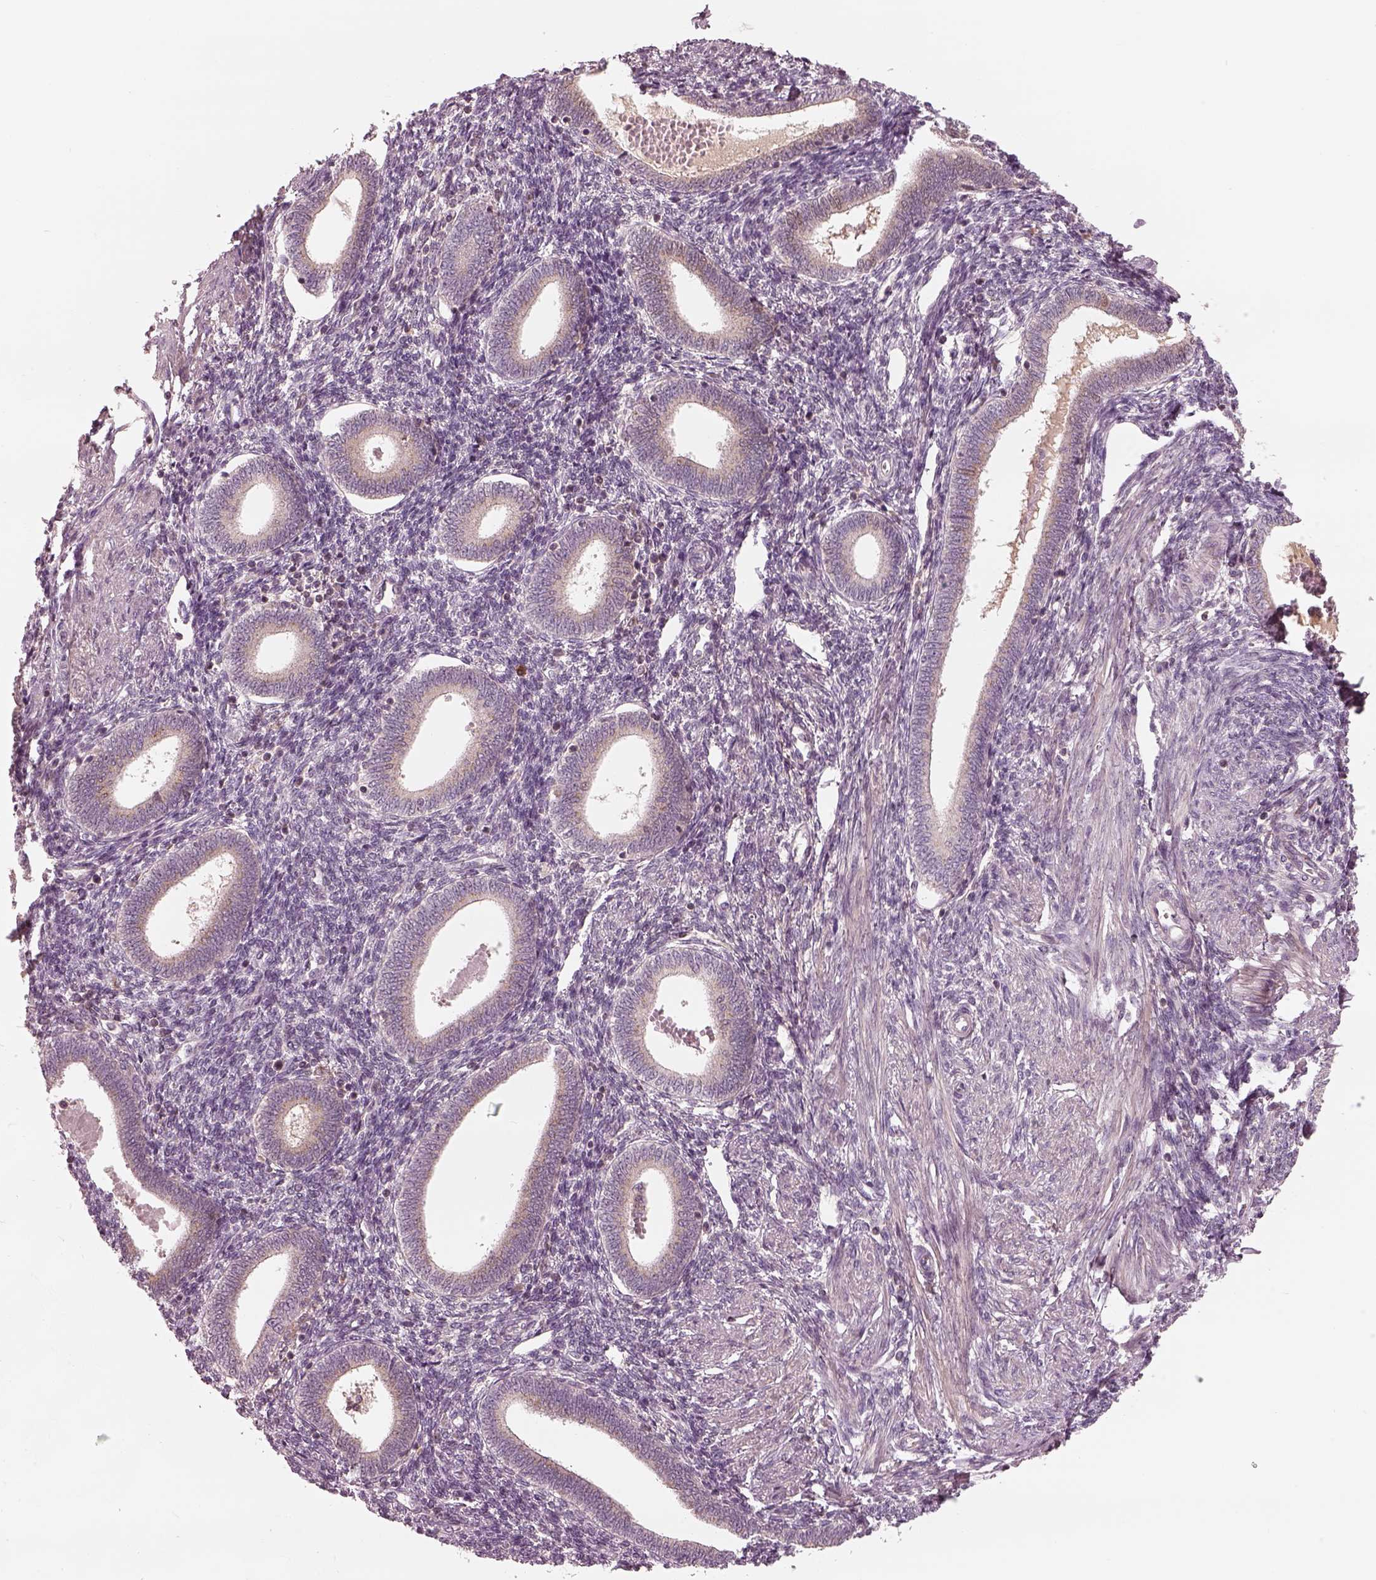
{"staining": {"intensity": "negative", "quantity": "none", "location": "none"}, "tissue": "endometrium", "cell_type": "Cells in endometrial stroma", "image_type": "normal", "snomed": [{"axis": "morphology", "description": "Normal tissue, NOS"}, {"axis": "topography", "description": "Endometrium"}], "caption": "A histopathology image of human endometrium is negative for staining in cells in endometrial stroma.", "gene": "SDCBP2", "patient": {"sex": "female", "age": 42}}